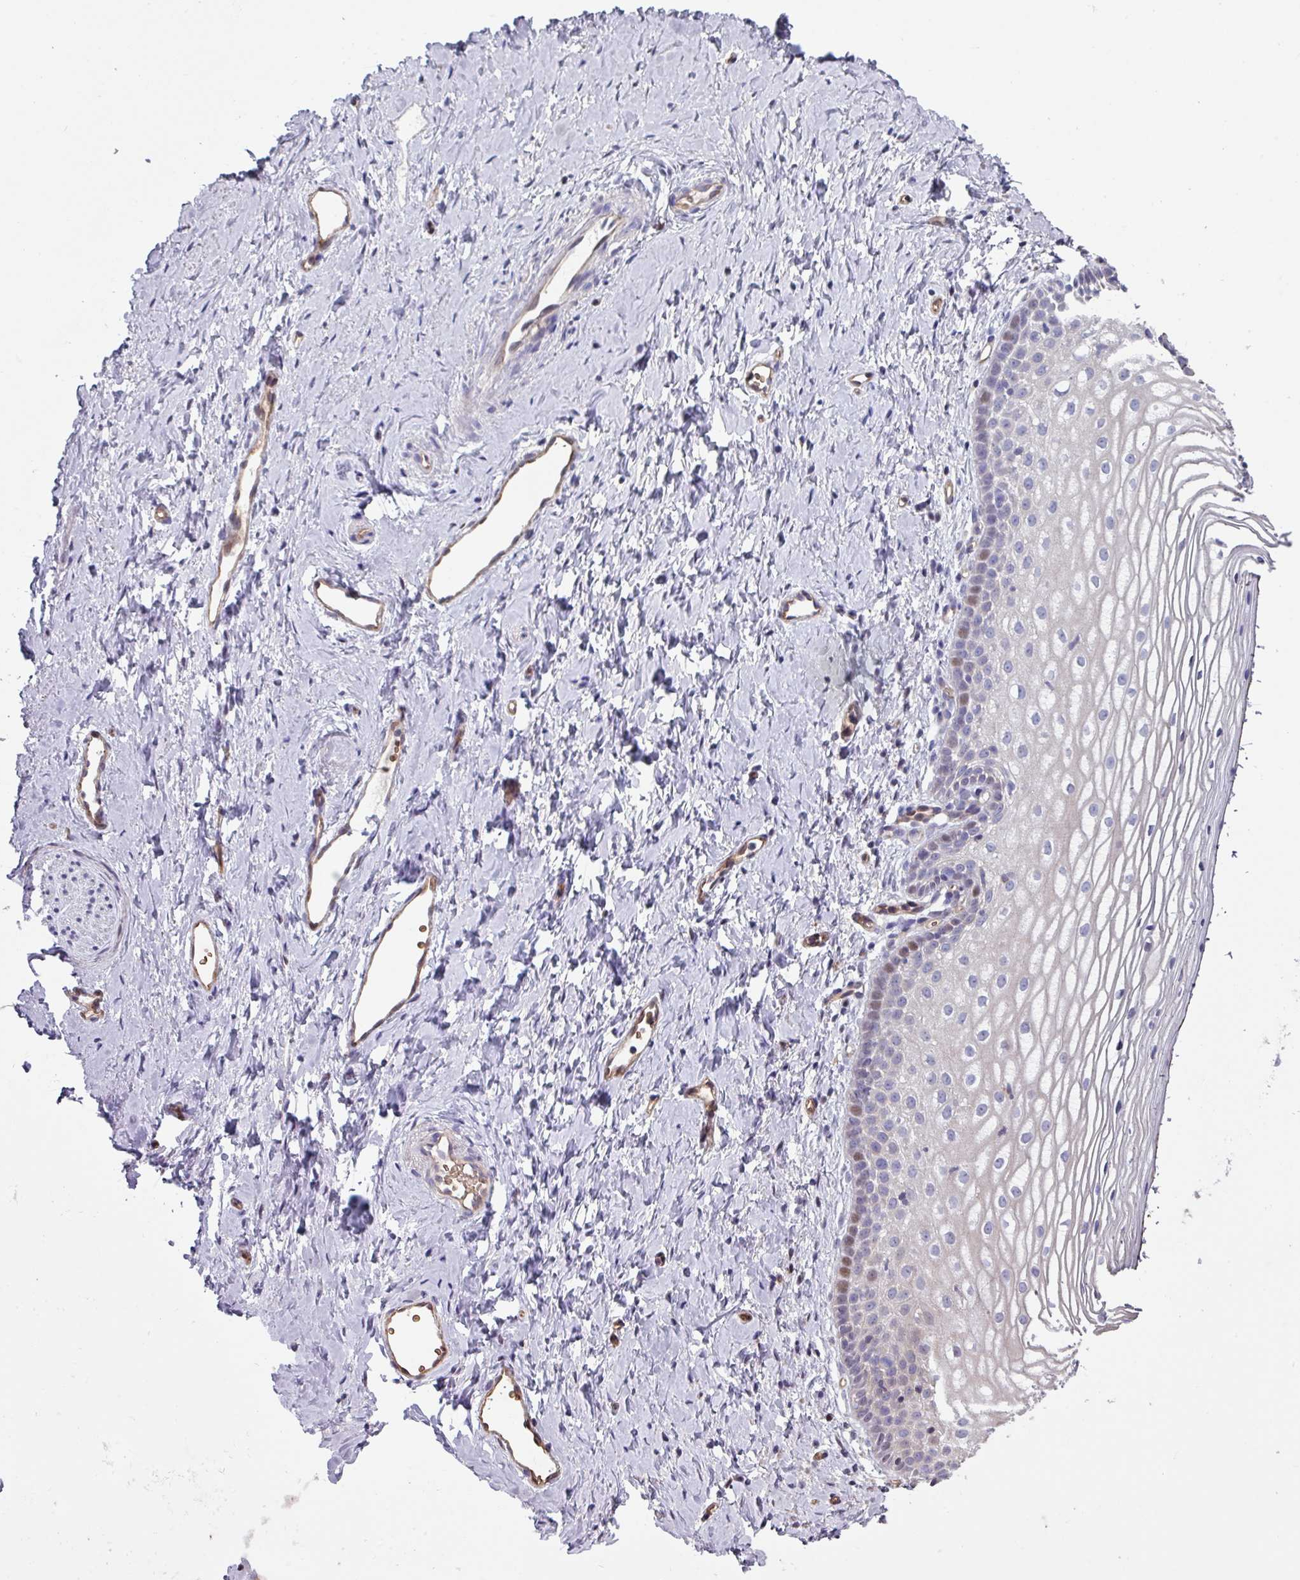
{"staining": {"intensity": "negative", "quantity": "none", "location": "none"}, "tissue": "vagina", "cell_type": "Squamous epithelial cells", "image_type": "normal", "snomed": [{"axis": "morphology", "description": "Normal tissue, NOS"}, {"axis": "topography", "description": "Vagina"}], "caption": "IHC photomicrograph of normal vagina: human vagina stained with DAB displays no significant protein expression in squamous epithelial cells. Nuclei are stained in blue.", "gene": "ANO9", "patient": {"sex": "female", "age": 56}}